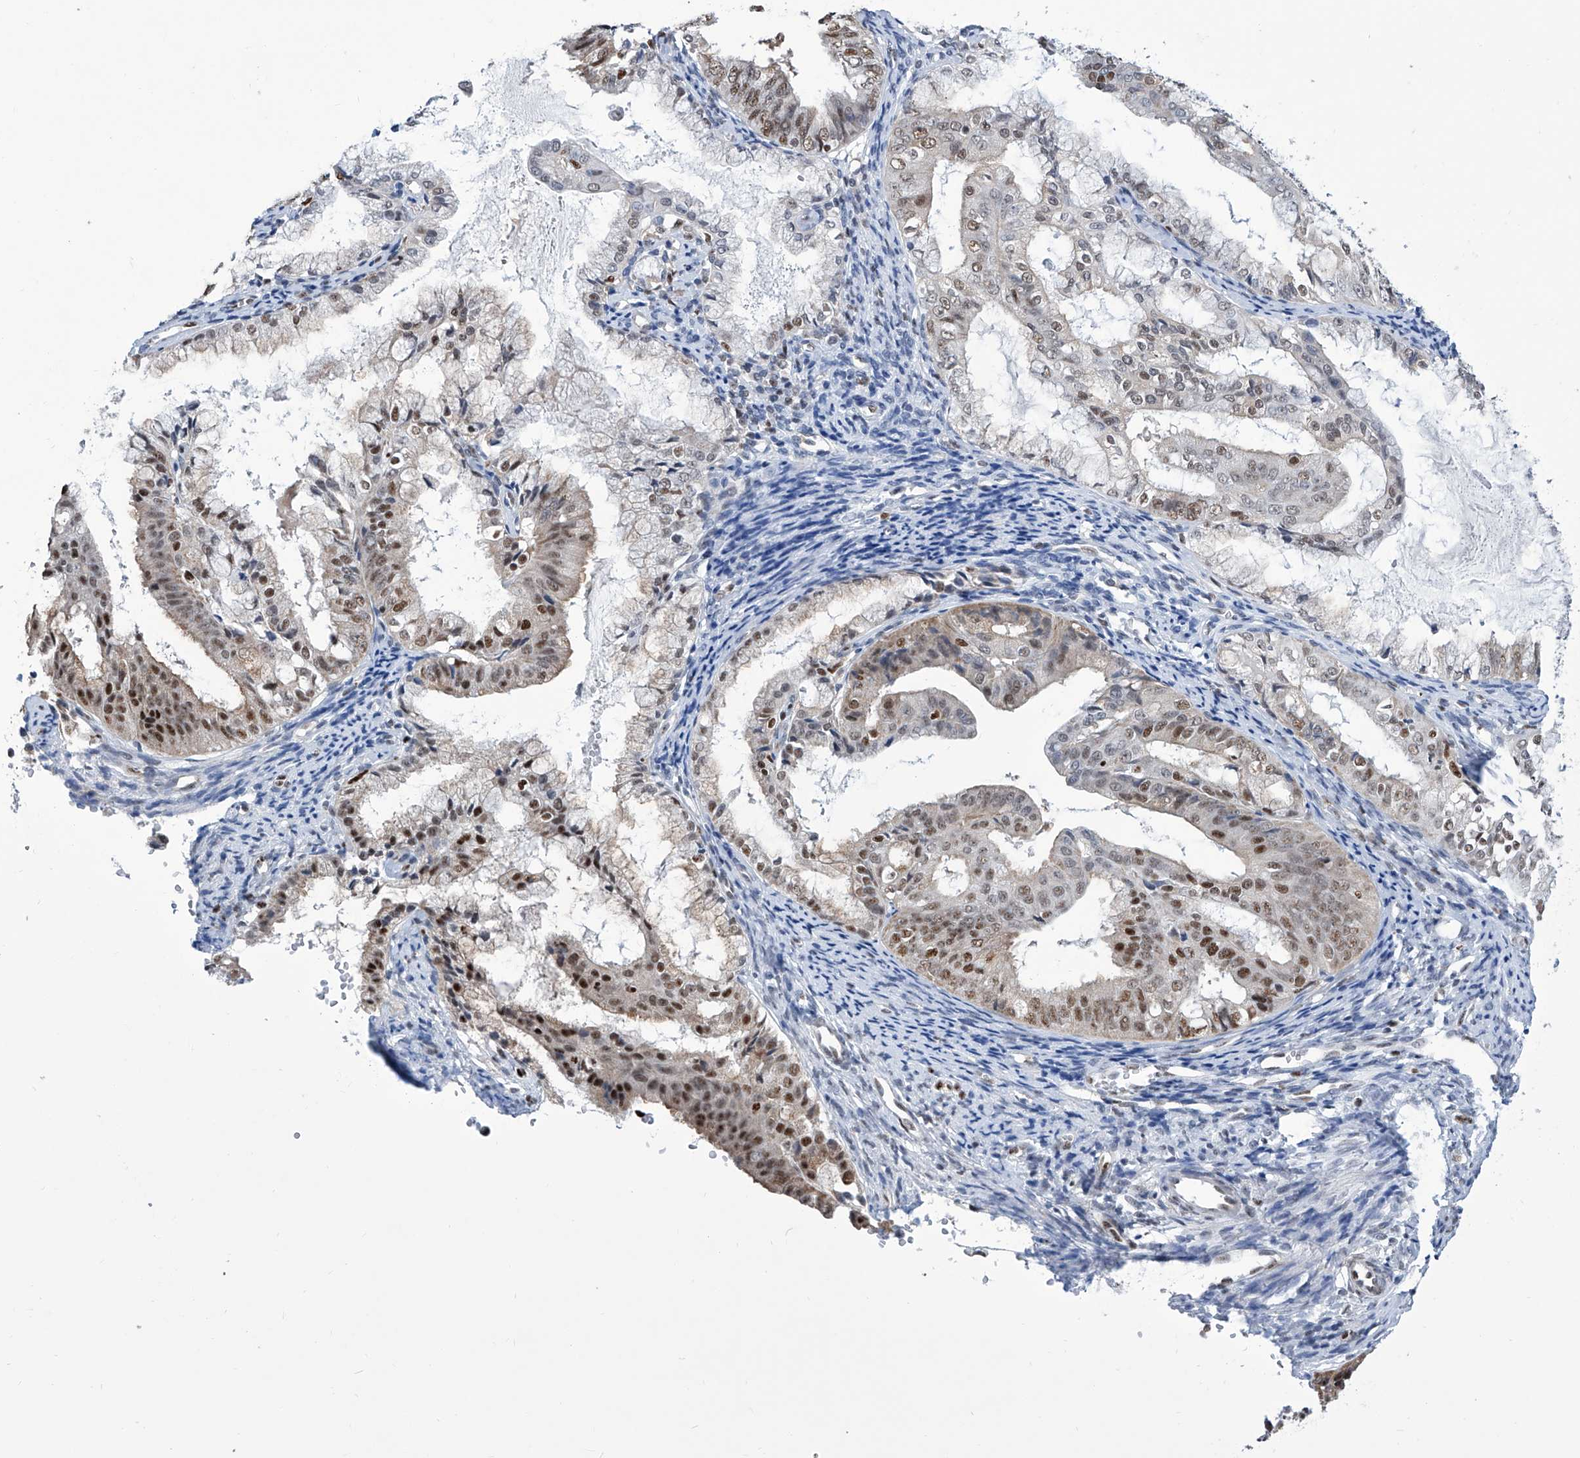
{"staining": {"intensity": "strong", "quantity": "25%-75%", "location": "nuclear"}, "tissue": "endometrial cancer", "cell_type": "Tumor cells", "image_type": "cancer", "snomed": [{"axis": "morphology", "description": "Adenocarcinoma, NOS"}, {"axis": "topography", "description": "Endometrium"}], "caption": "An IHC histopathology image of neoplastic tissue is shown. Protein staining in brown shows strong nuclear positivity in endometrial cancer (adenocarcinoma) within tumor cells. (DAB = brown stain, brightfield microscopy at high magnification).", "gene": "SREBF2", "patient": {"sex": "female", "age": 63}}